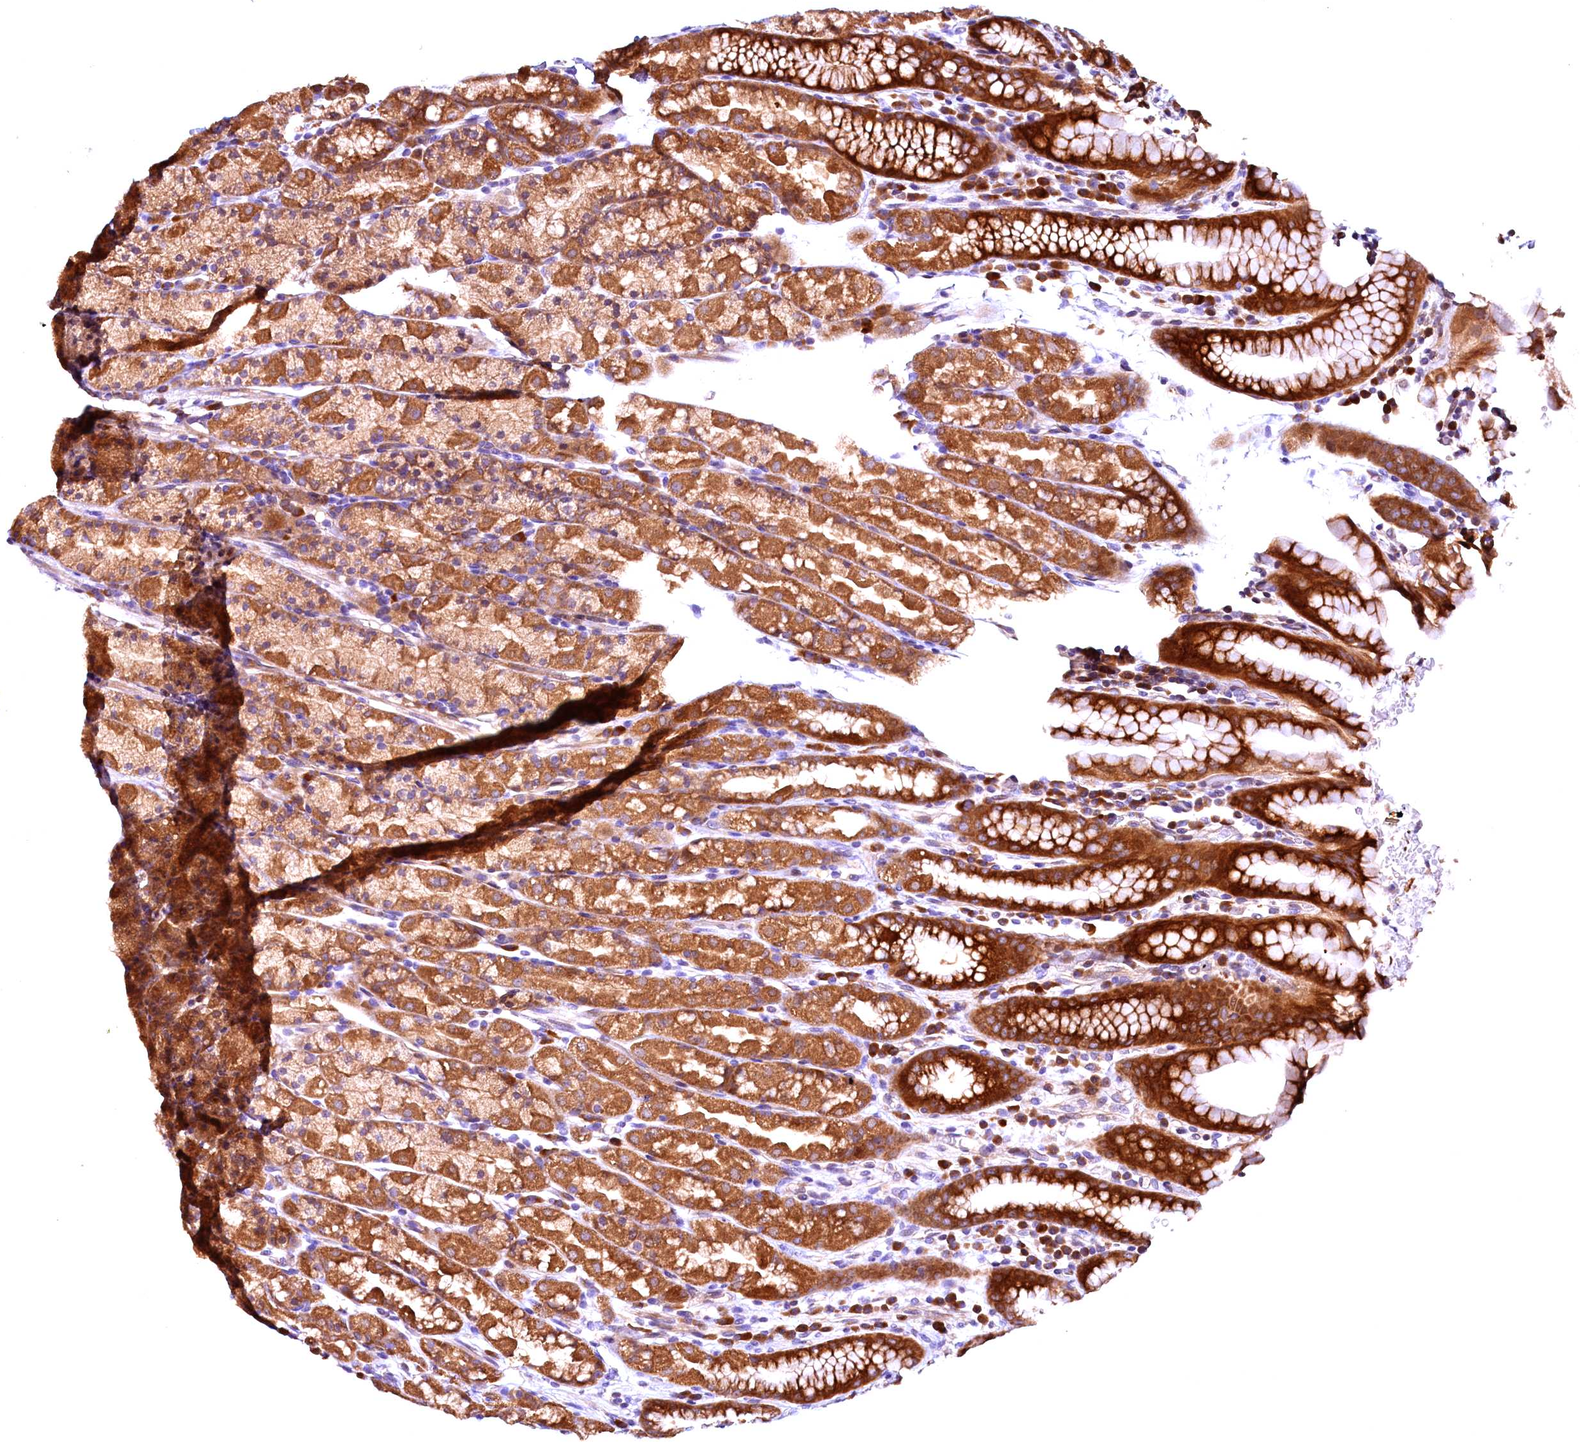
{"staining": {"intensity": "strong", "quantity": ">75%", "location": "cytoplasmic/membranous,nuclear"}, "tissue": "stomach", "cell_type": "Glandular cells", "image_type": "normal", "snomed": [{"axis": "morphology", "description": "Normal tissue, NOS"}, {"axis": "topography", "description": "Stomach, upper"}, {"axis": "topography", "description": "Stomach, lower"}, {"axis": "topography", "description": "Small intestine"}], "caption": "Unremarkable stomach reveals strong cytoplasmic/membranous,nuclear positivity in about >75% of glandular cells The protein of interest is stained brown, and the nuclei are stained in blue (DAB IHC with brightfield microscopy, high magnification)..", "gene": "RPUSD2", "patient": {"sex": "male", "age": 68}}